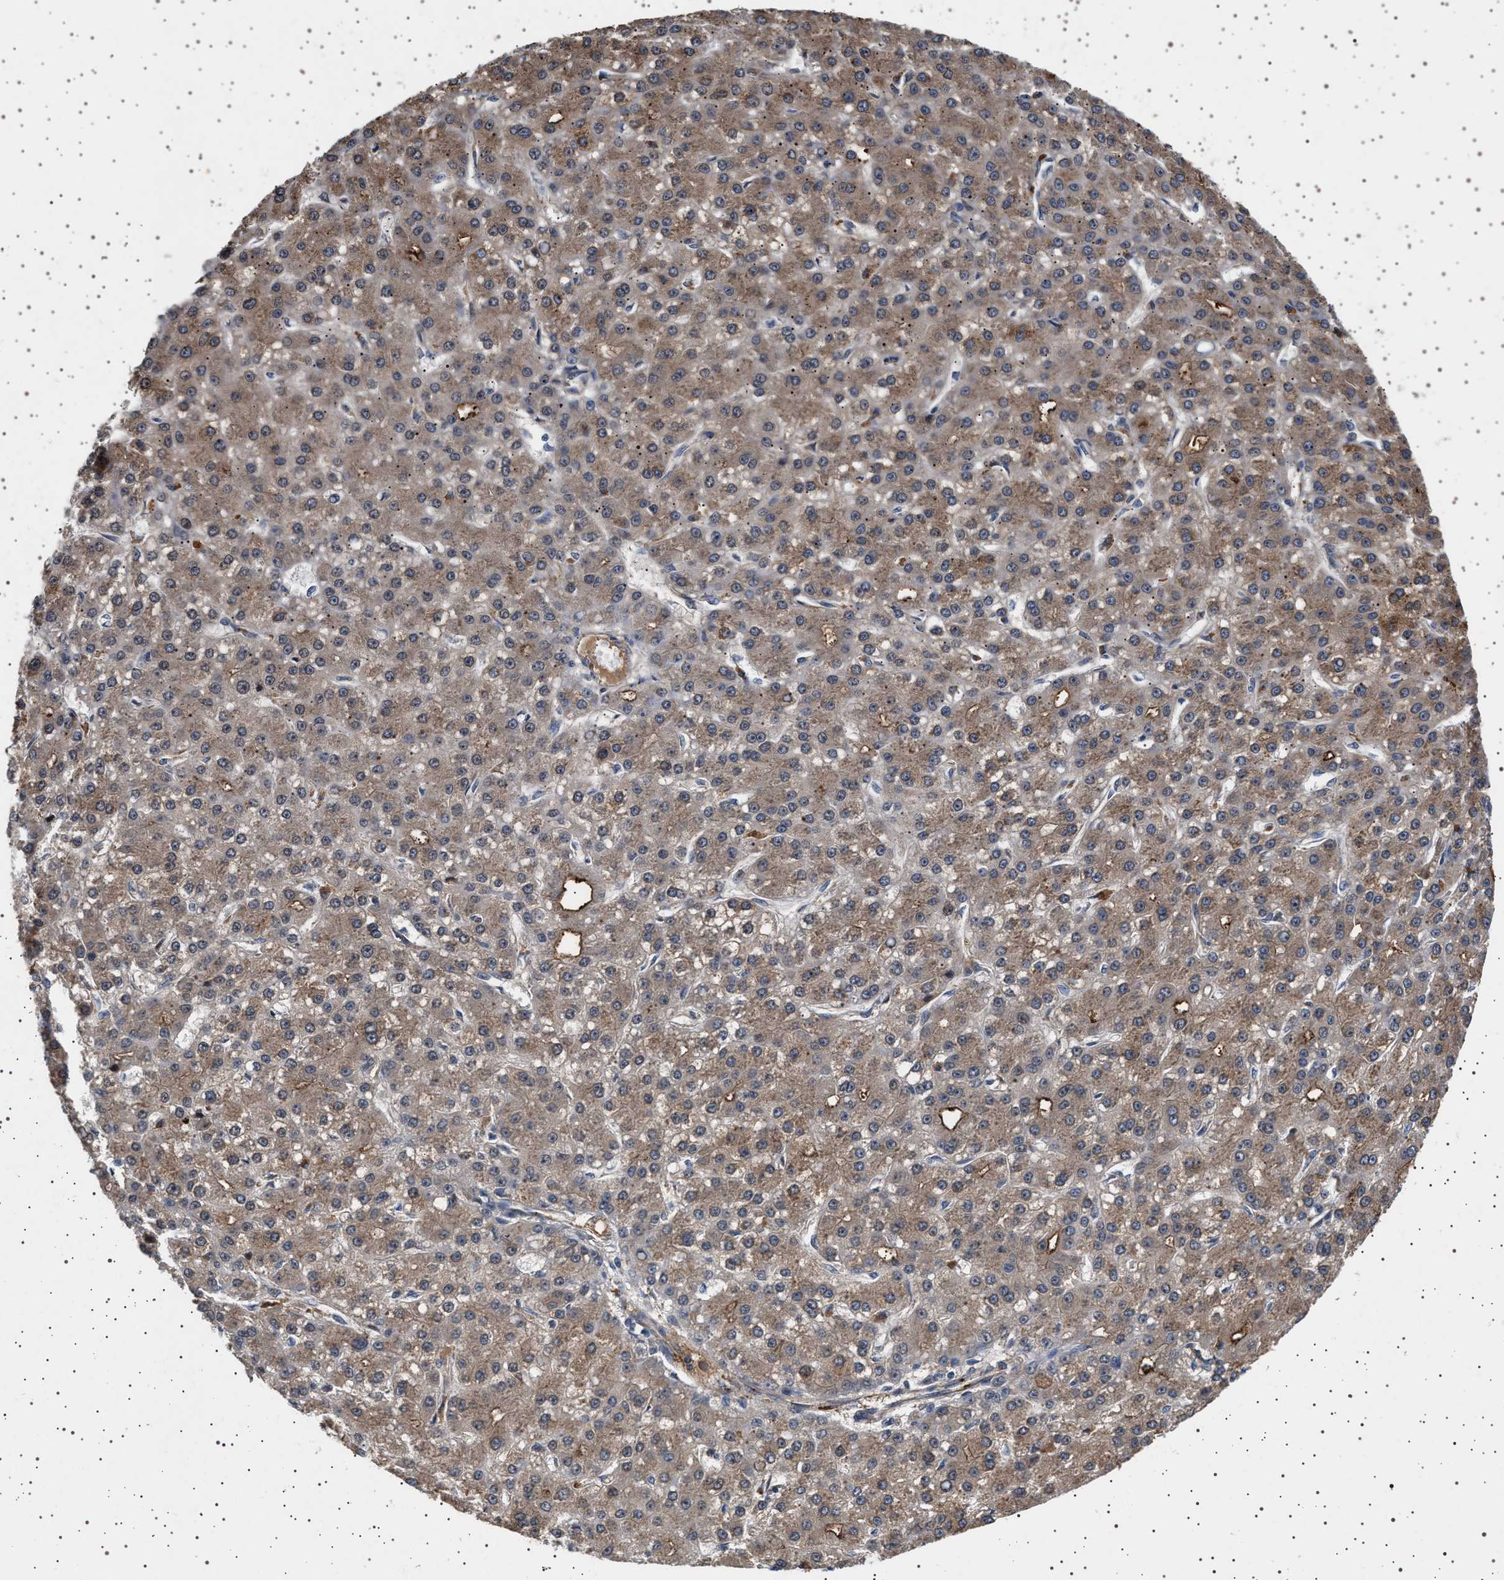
{"staining": {"intensity": "weak", "quantity": ">75%", "location": "cytoplasmic/membranous"}, "tissue": "liver cancer", "cell_type": "Tumor cells", "image_type": "cancer", "snomed": [{"axis": "morphology", "description": "Carcinoma, Hepatocellular, NOS"}, {"axis": "topography", "description": "Liver"}], "caption": "Immunohistochemistry image of neoplastic tissue: liver hepatocellular carcinoma stained using immunohistochemistry (IHC) demonstrates low levels of weak protein expression localized specifically in the cytoplasmic/membranous of tumor cells, appearing as a cytoplasmic/membranous brown color.", "gene": "FICD", "patient": {"sex": "male", "age": 67}}